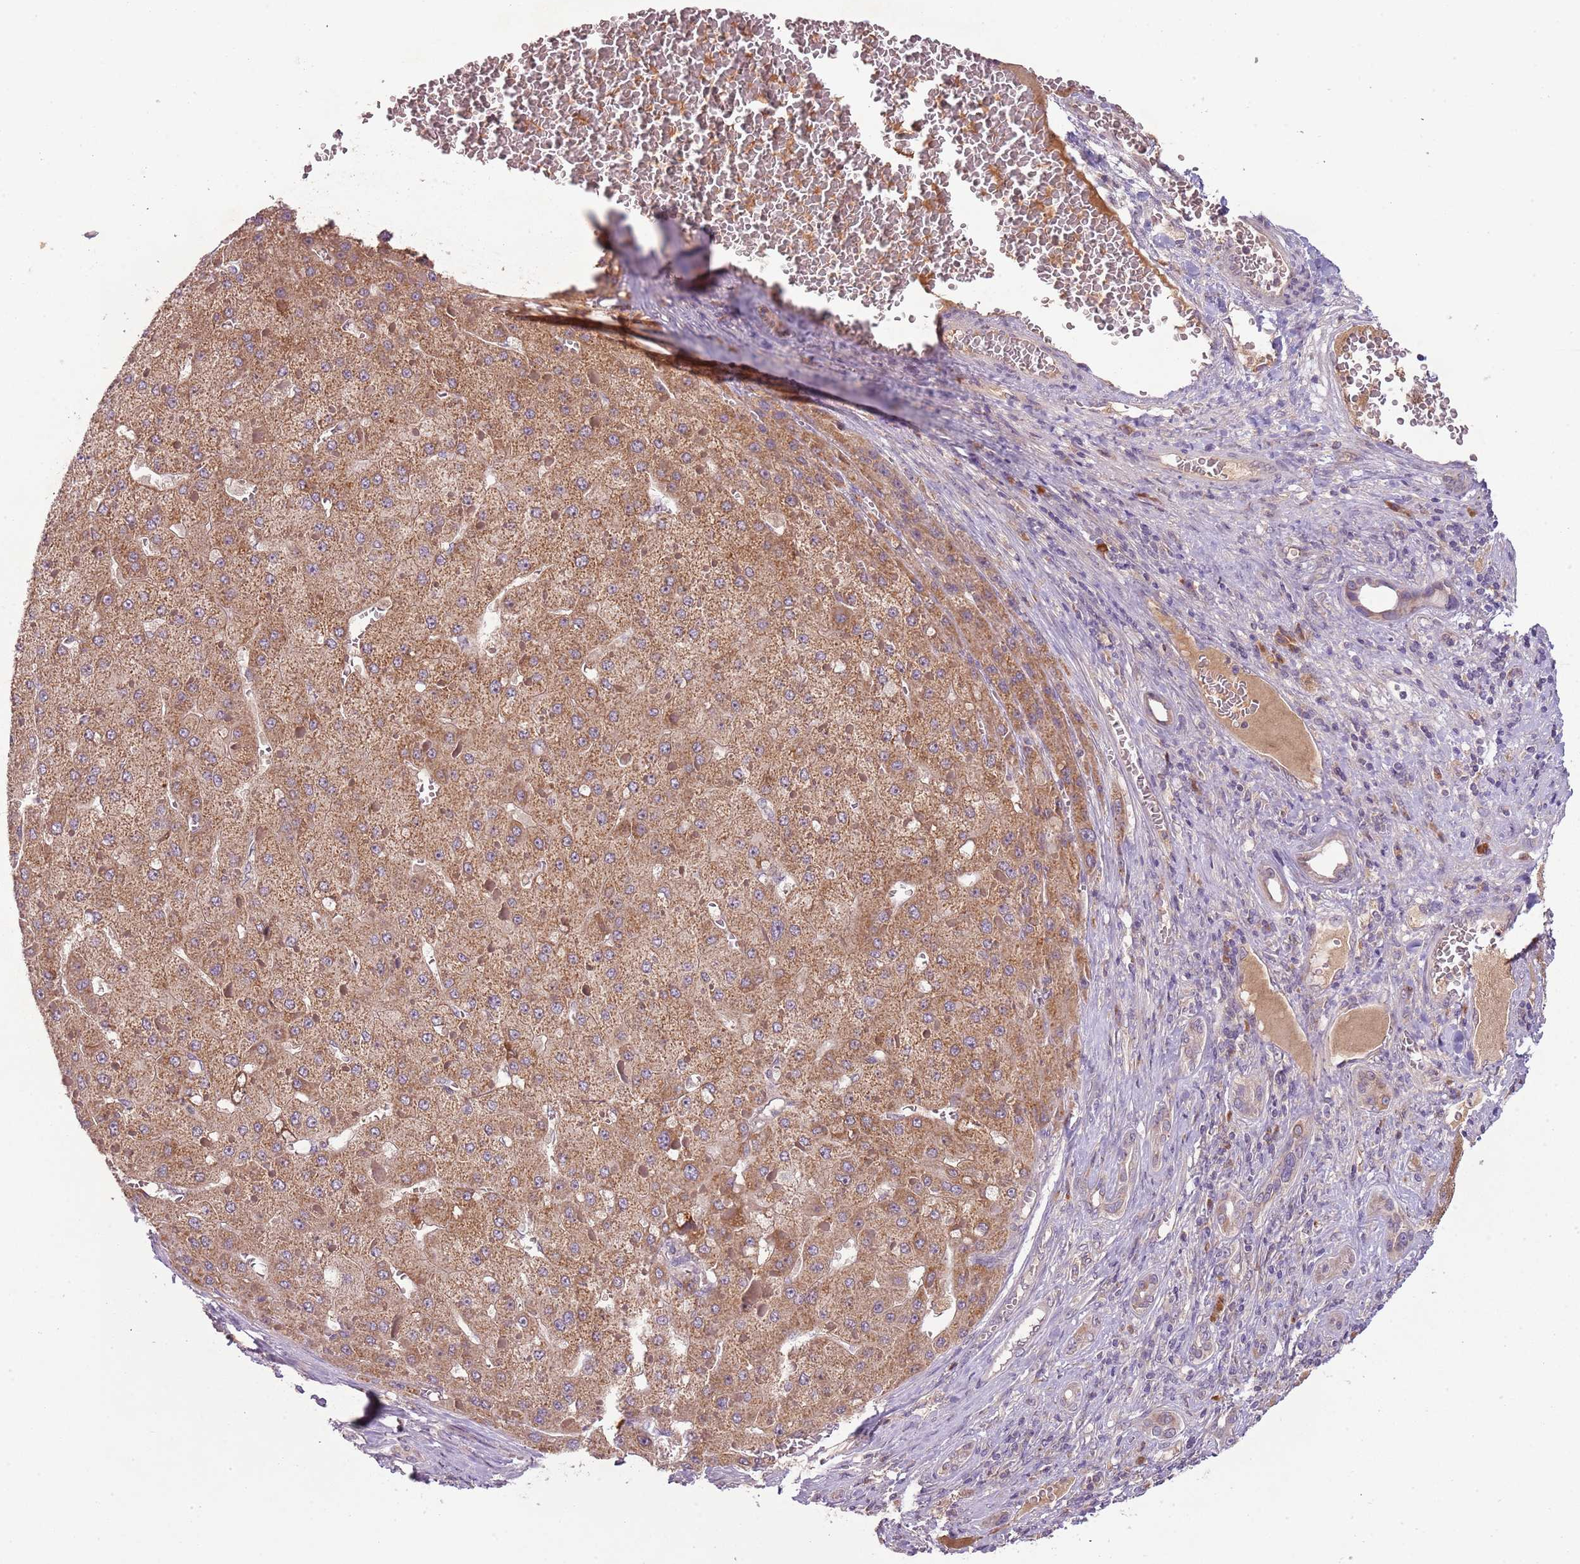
{"staining": {"intensity": "moderate", "quantity": ">75%", "location": "cytoplasmic/membranous"}, "tissue": "liver cancer", "cell_type": "Tumor cells", "image_type": "cancer", "snomed": [{"axis": "morphology", "description": "Carcinoma, Hepatocellular, NOS"}, {"axis": "topography", "description": "Liver"}], "caption": "Protein expression analysis of human liver cancer (hepatocellular carcinoma) reveals moderate cytoplasmic/membranous positivity in approximately >75% of tumor cells.", "gene": "FECH", "patient": {"sex": "female", "age": 73}}